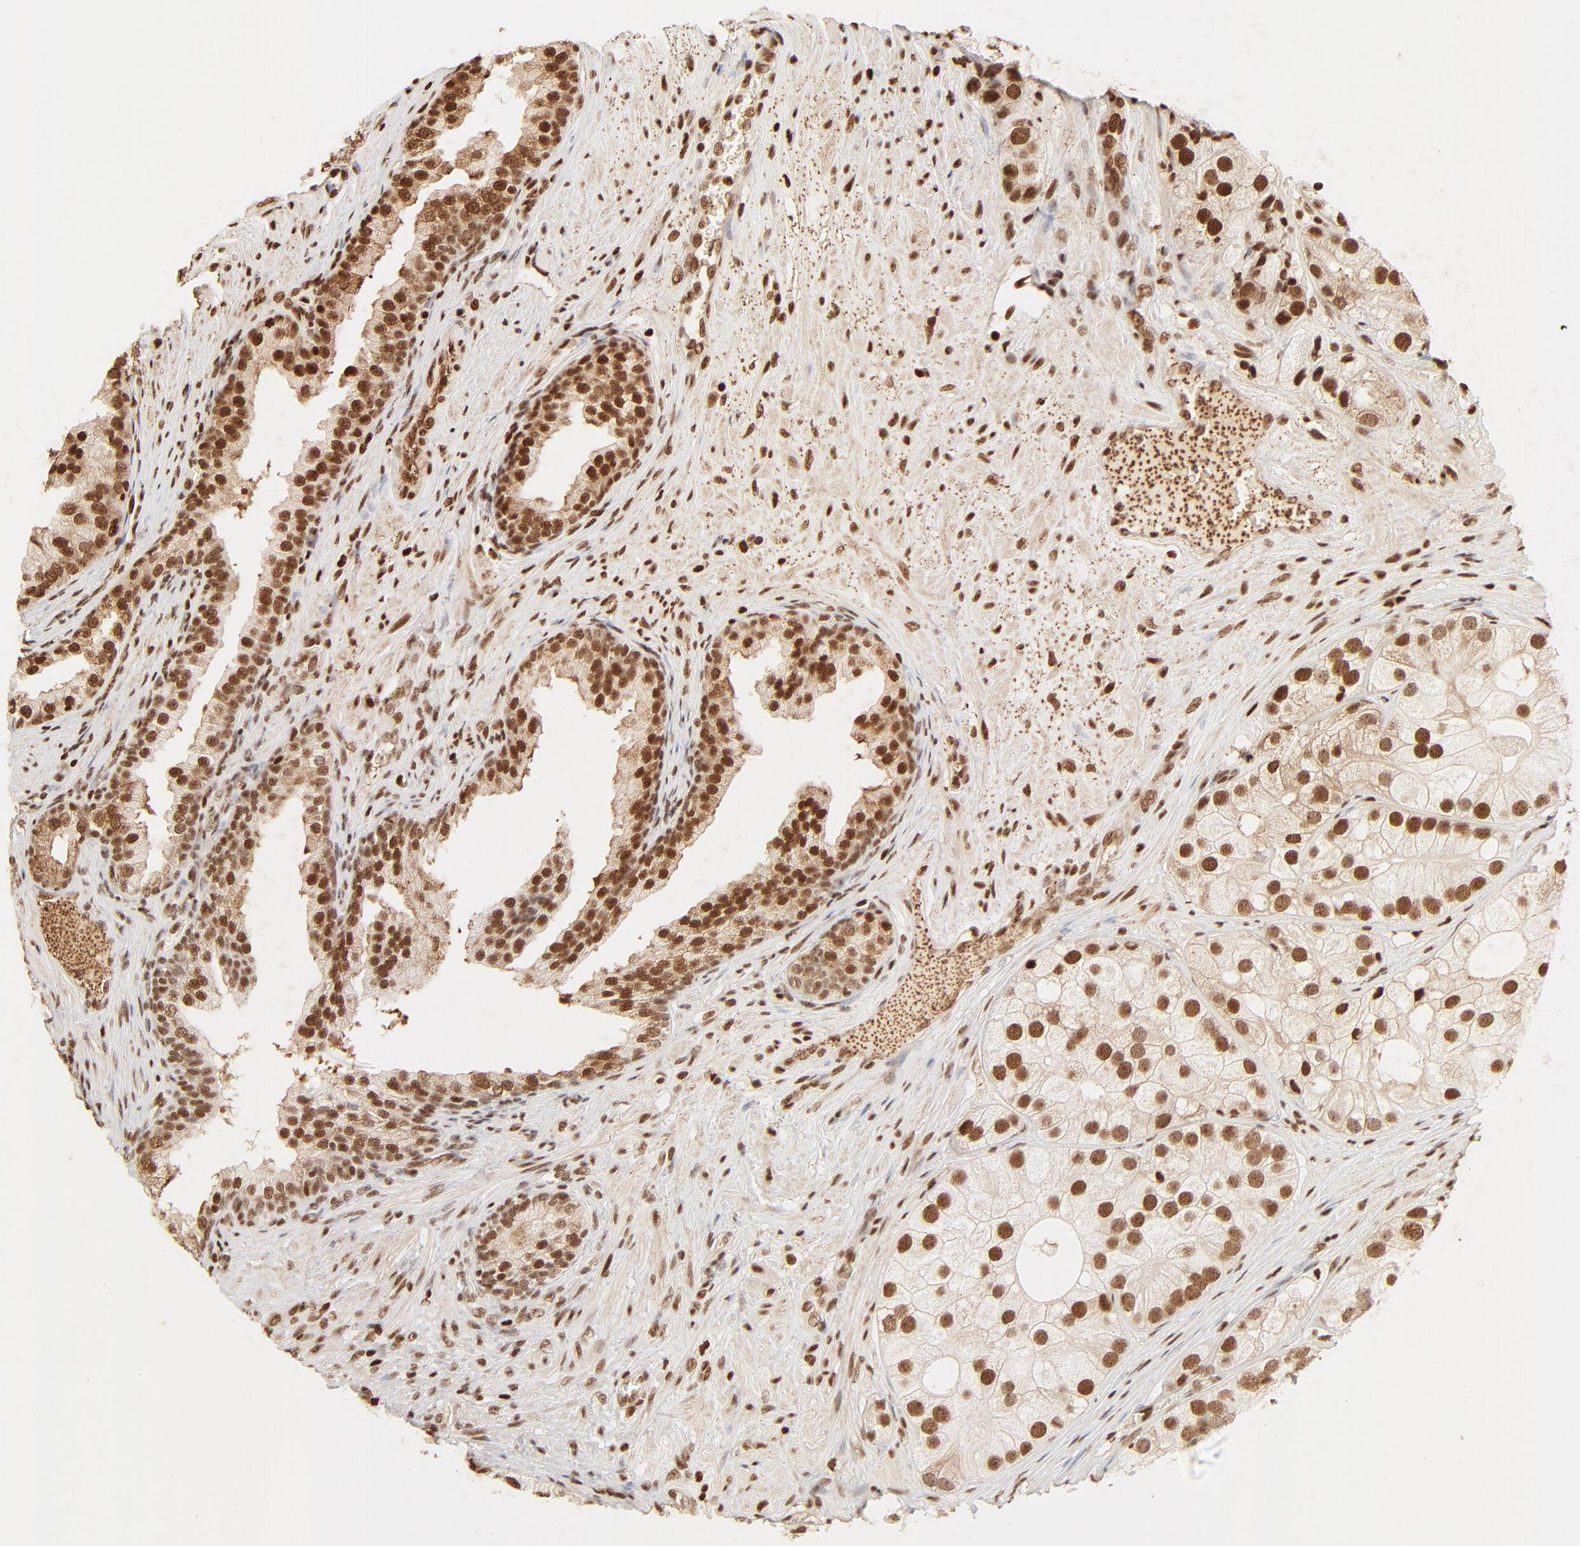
{"staining": {"intensity": "strong", "quantity": ">75%", "location": "cytoplasmic/membranous,nuclear"}, "tissue": "prostate cancer", "cell_type": "Tumor cells", "image_type": "cancer", "snomed": [{"axis": "morphology", "description": "Adenocarcinoma, Low grade"}, {"axis": "topography", "description": "Prostate"}], "caption": "A high amount of strong cytoplasmic/membranous and nuclear expression is identified in approximately >75% of tumor cells in prostate cancer (adenocarcinoma (low-grade)) tissue.", "gene": "FAM50A", "patient": {"sex": "male", "age": 69}}